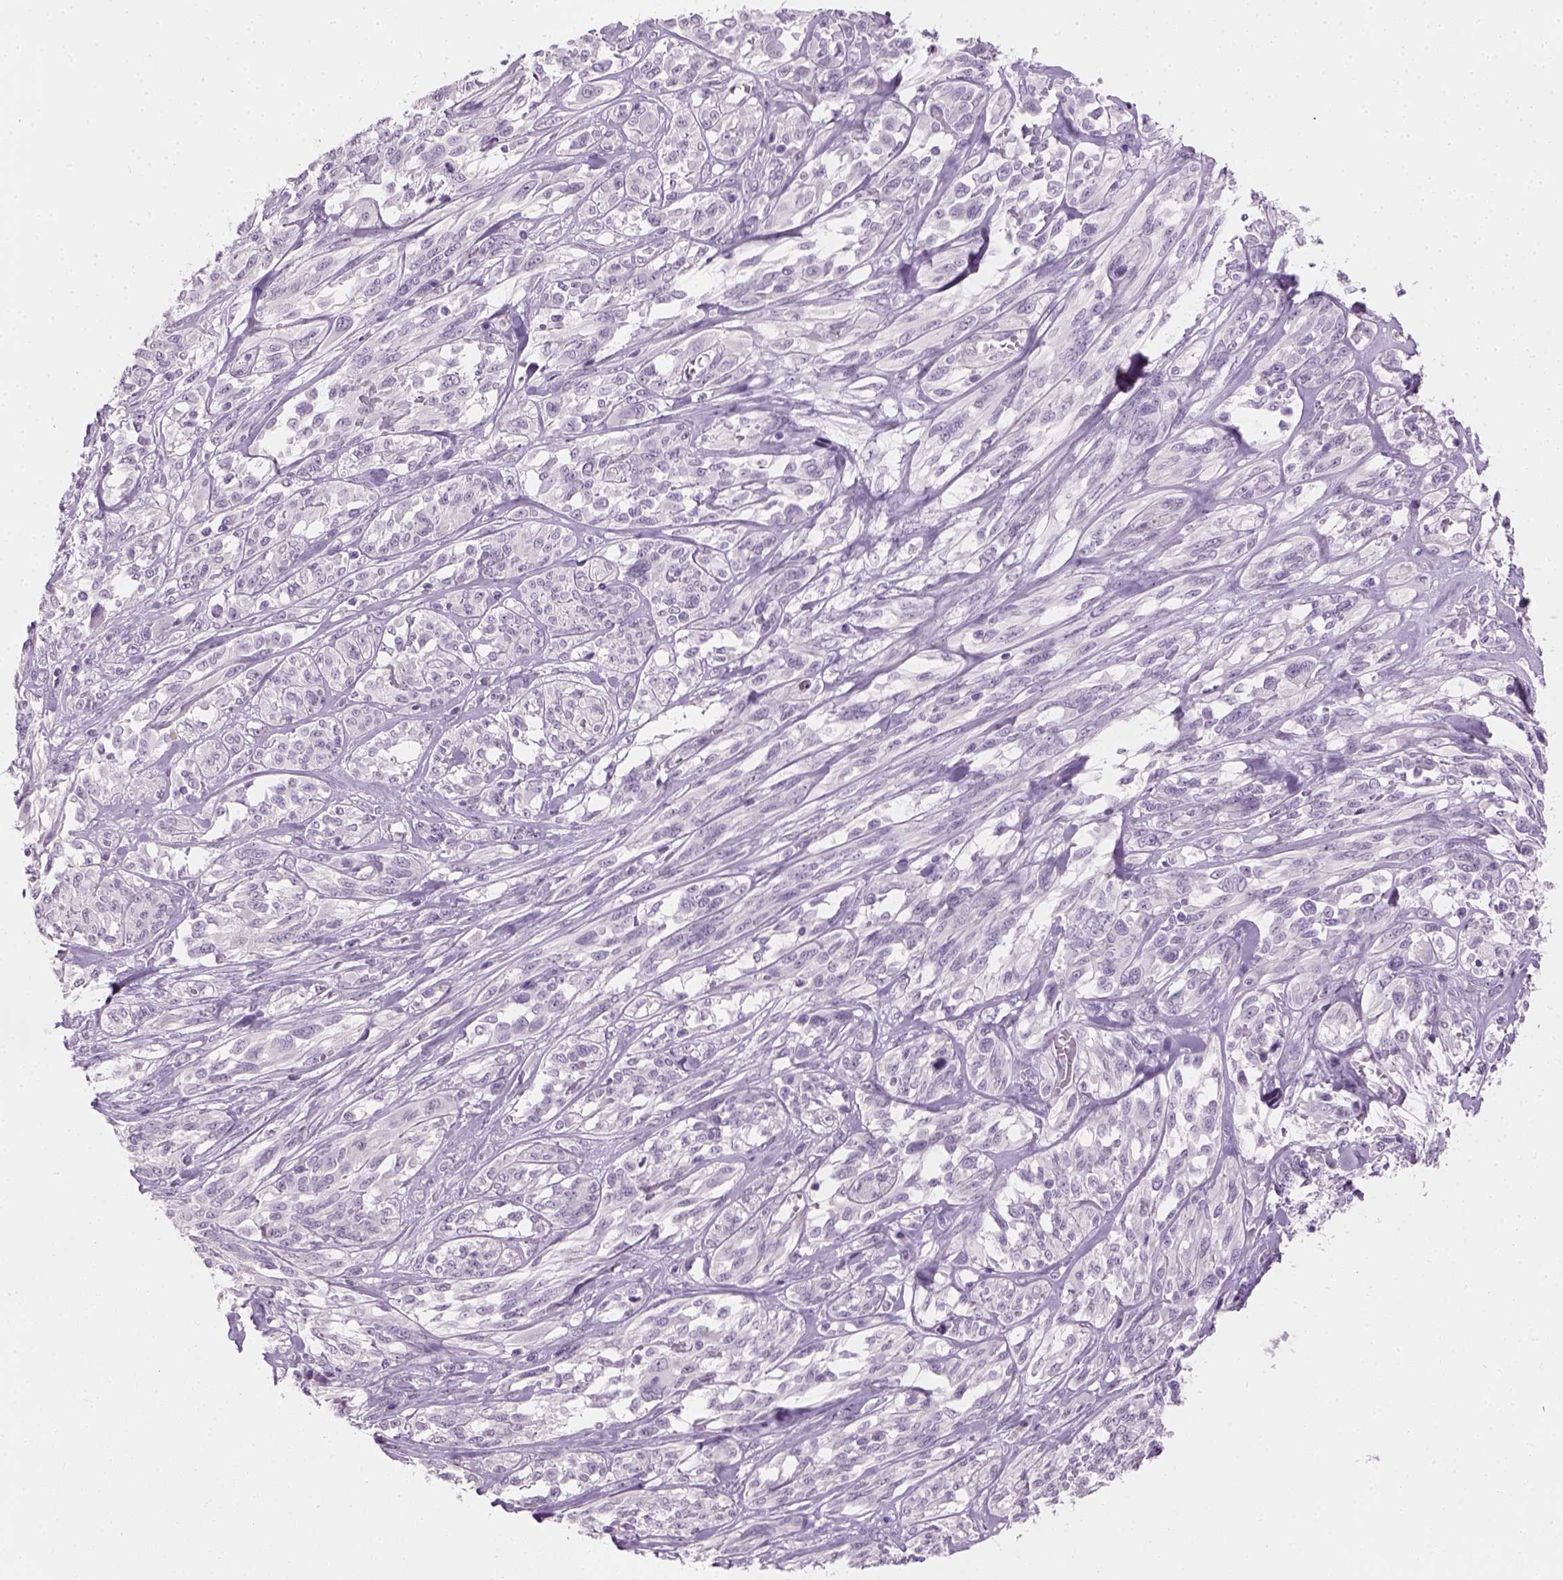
{"staining": {"intensity": "negative", "quantity": "none", "location": "none"}, "tissue": "melanoma", "cell_type": "Tumor cells", "image_type": "cancer", "snomed": [{"axis": "morphology", "description": "Malignant melanoma, NOS"}, {"axis": "topography", "description": "Skin"}], "caption": "The histopathology image shows no significant expression in tumor cells of malignant melanoma.", "gene": "TH", "patient": {"sex": "female", "age": 91}}